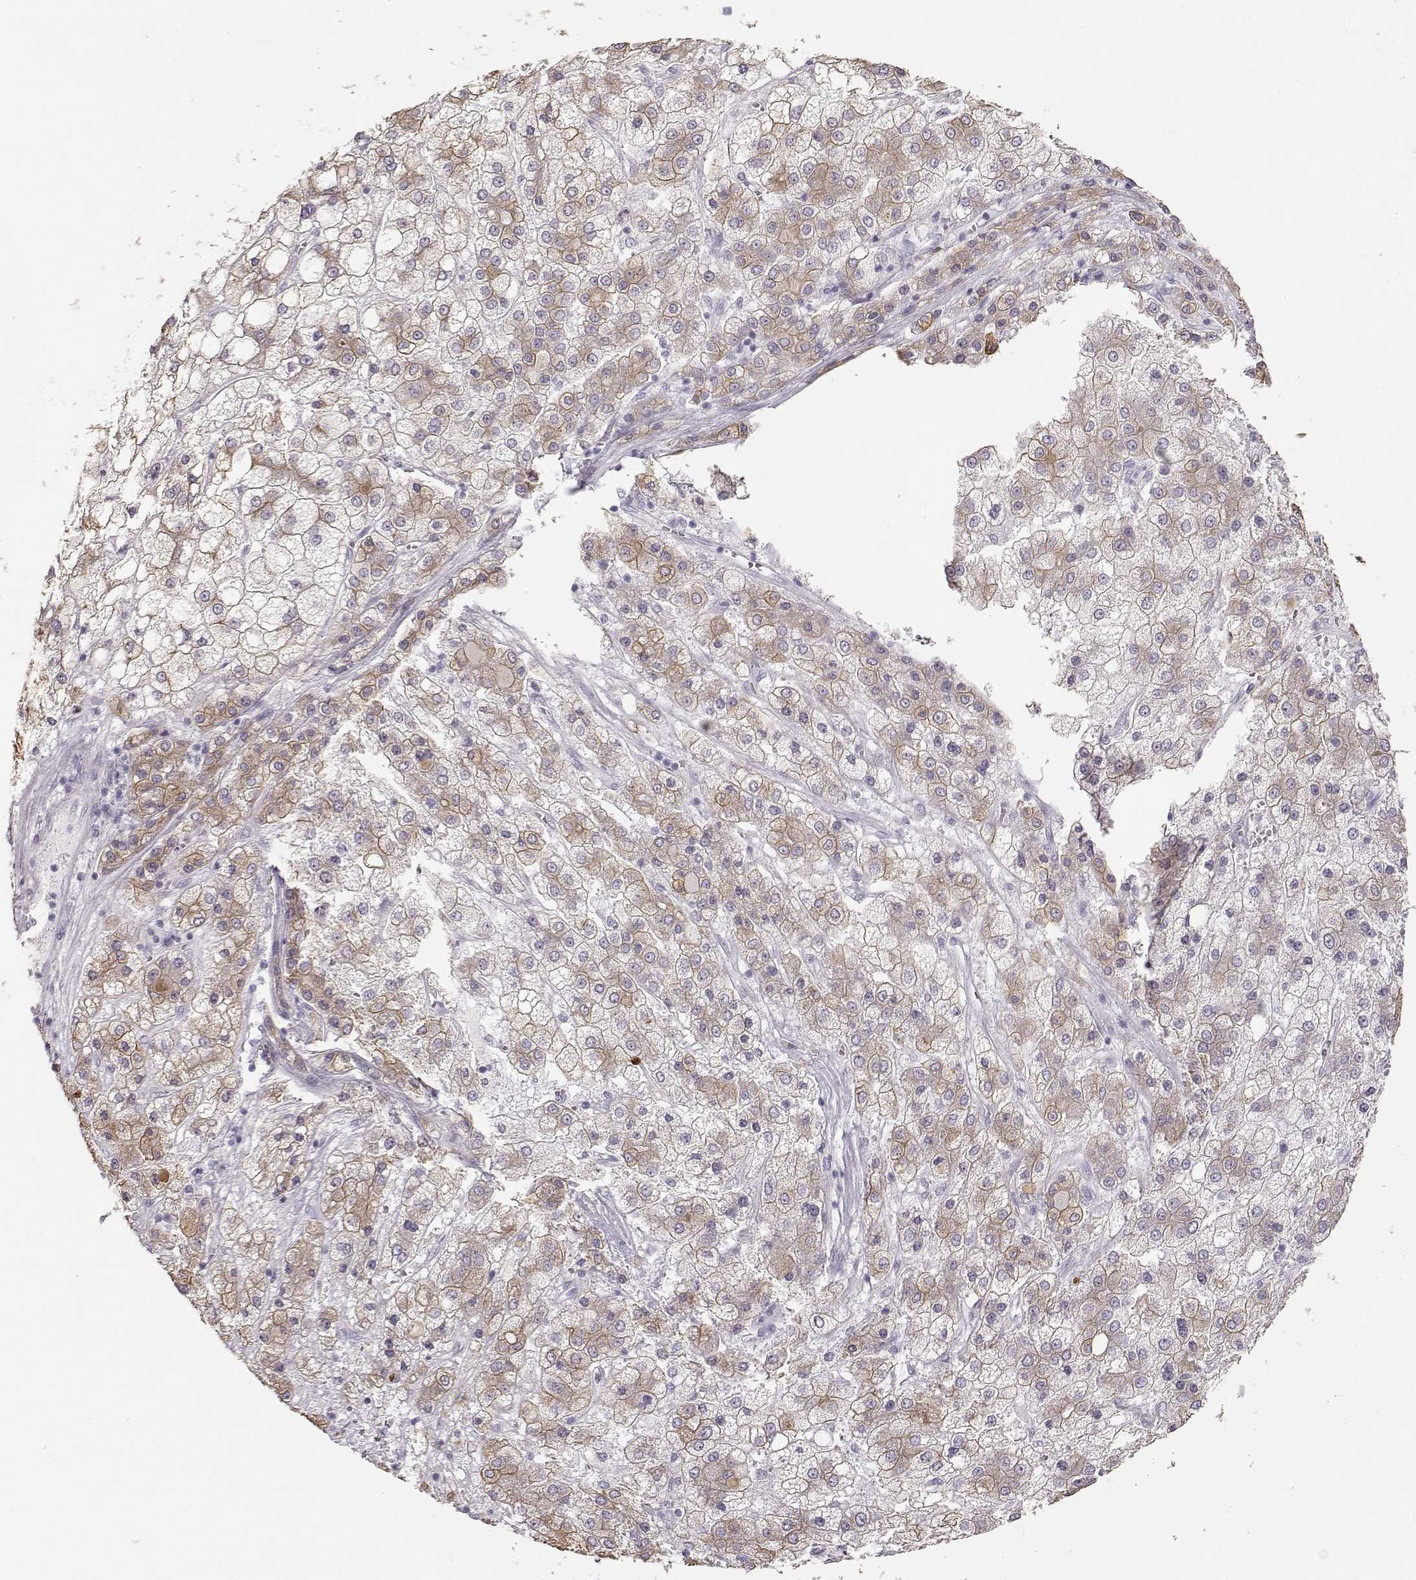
{"staining": {"intensity": "weak", "quantity": ">75%", "location": "cytoplasmic/membranous"}, "tissue": "liver cancer", "cell_type": "Tumor cells", "image_type": "cancer", "snomed": [{"axis": "morphology", "description": "Carcinoma, Hepatocellular, NOS"}, {"axis": "topography", "description": "Liver"}], "caption": "Liver cancer (hepatocellular carcinoma) was stained to show a protein in brown. There is low levels of weak cytoplasmic/membranous staining in about >75% of tumor cells.", "gene": "S100B", "patient": {"sex": "male", "age": 73}}